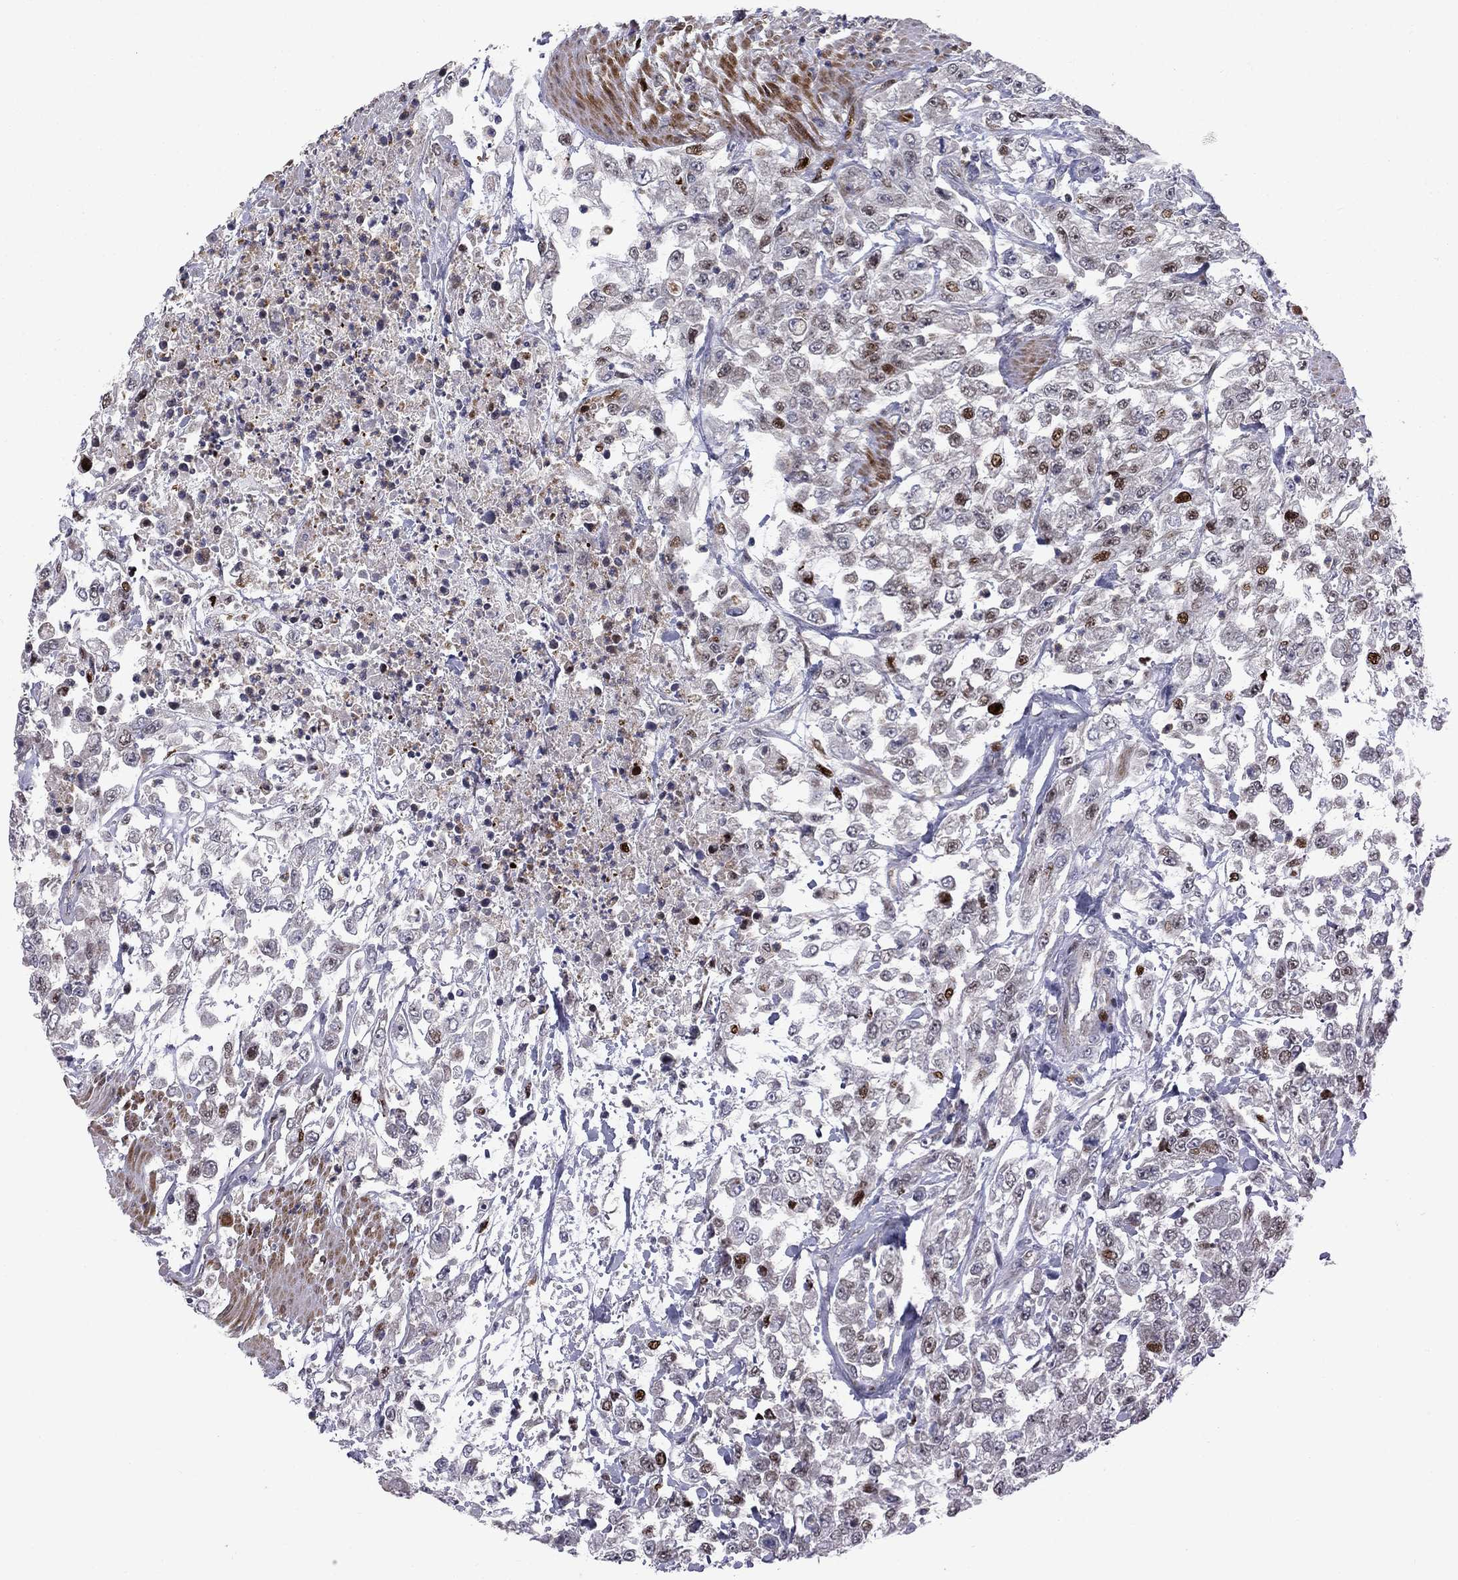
{"staining": {"intensity": "moderate", "quantity": "<25%", "location": "nuclear"}, "tissue": "urothelial cancer", "cell_type": "Tumor cells", "image_type": "cancer", "snomed": [{"axis": "morphology", "description": "Urothelial carcinoma, High grade"}, {"axis": "topography", "description": "Urinary bladder"}], "caption": "A micrograph of urothelial carcinoma (high-grade) stained for a protein shows moderate nuclear brown staining in tumor cells.", "gene": "MIOS", "patient": {"sex": "male", "age": 46}}